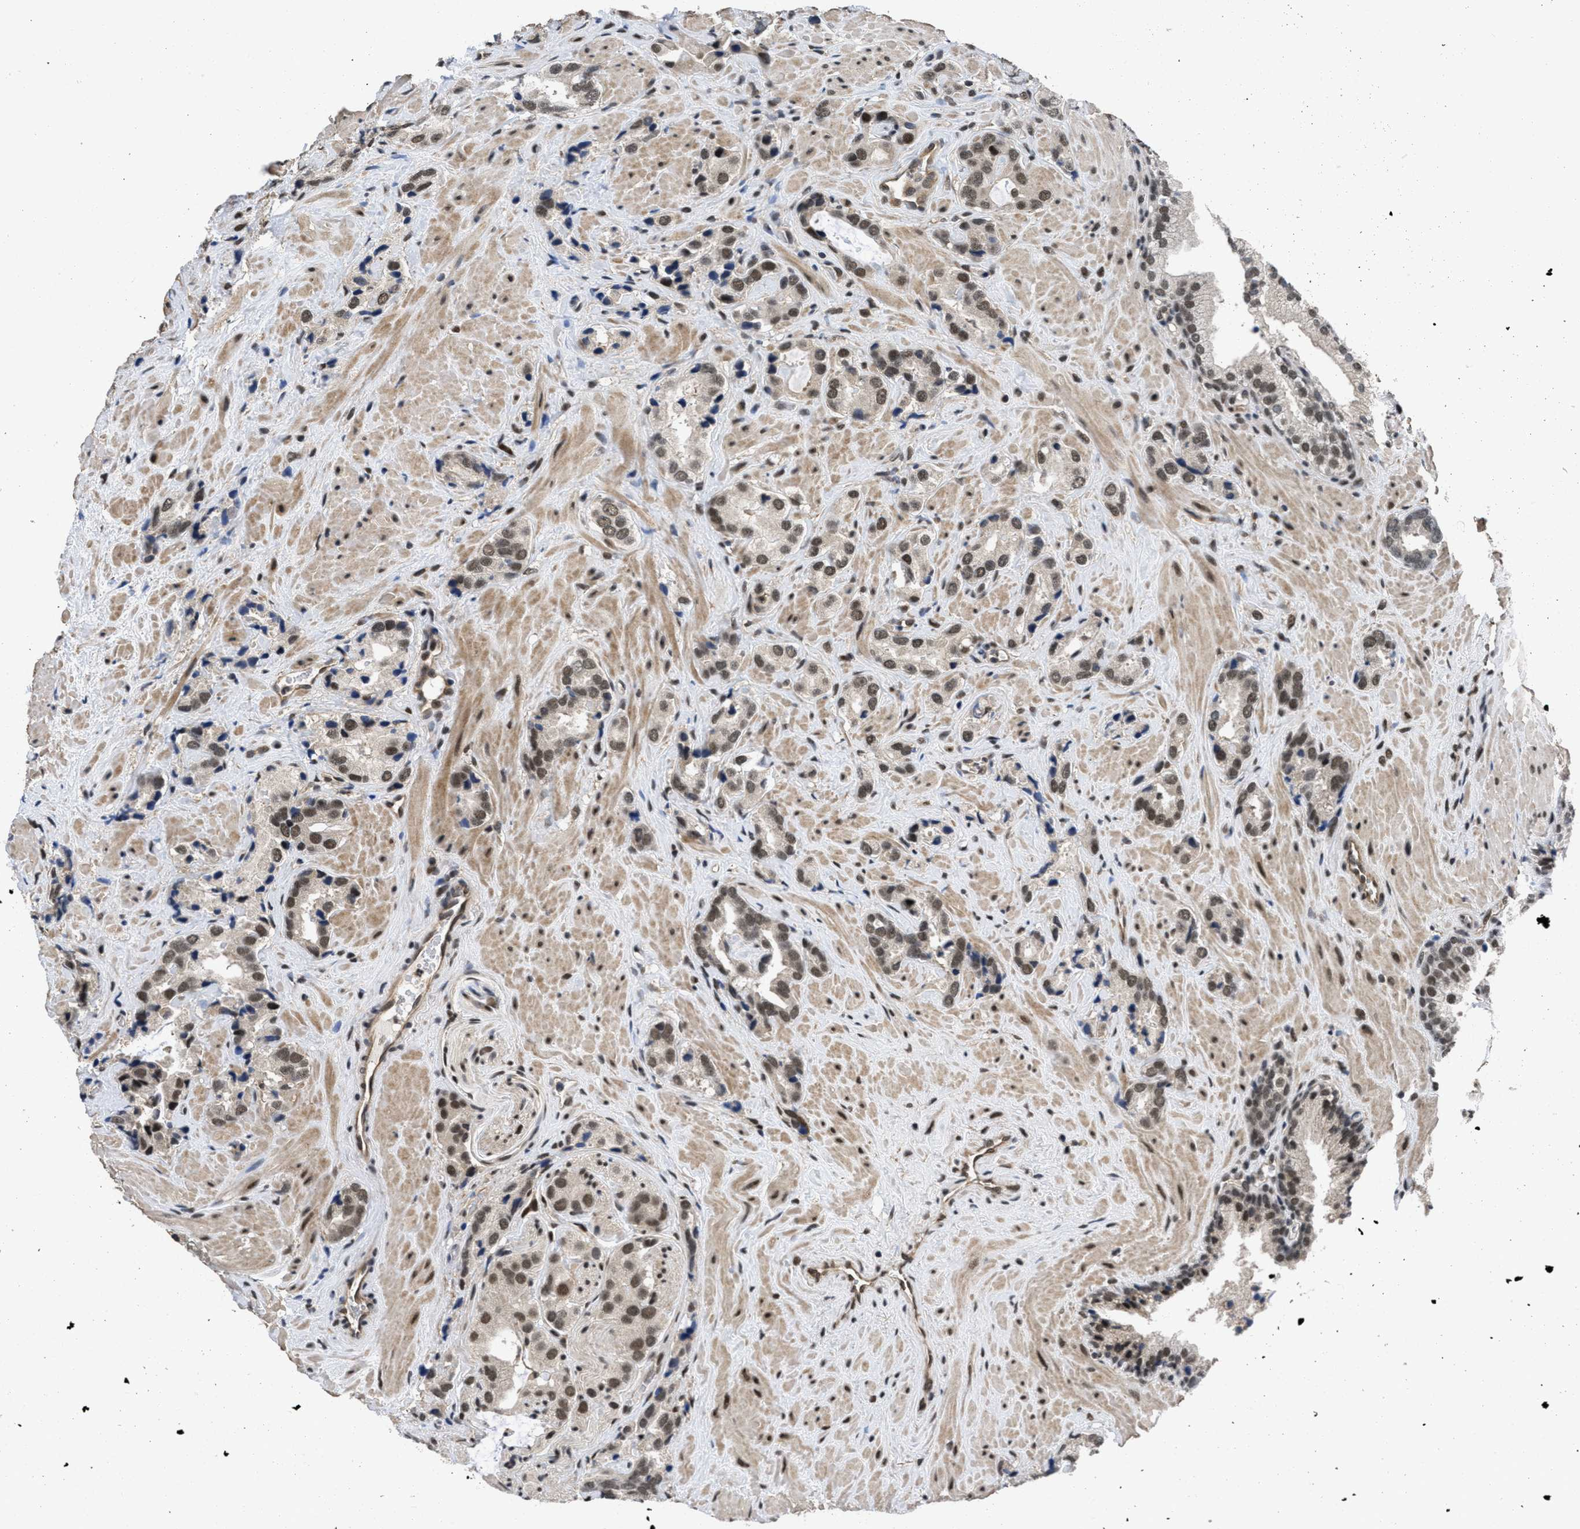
{"staining": {"intensity": "strong", "quantity": ">75%", "location": "cytoplasmic/membranous,nuclear"}, "tissue": "prostate cancer", "cell_type": "Tumor cells", "image_type": "cancer", "snomed": [{"axis": "morphology", "description": "Adenocarcinoma, High grade"}, {"axis": "topography", "description": "Prostate"}], "caption": "Immunohistochemistry image of human adenocarcinoma (high-grade) (prostate) stained for a protein (brown), which displays high levels of strong cytoplasmic/membranous and nuclear positivity in approximately >75% of tumor cells.", "gene": "CUL4B", "patient": {"sex": "male", "age": 64}}